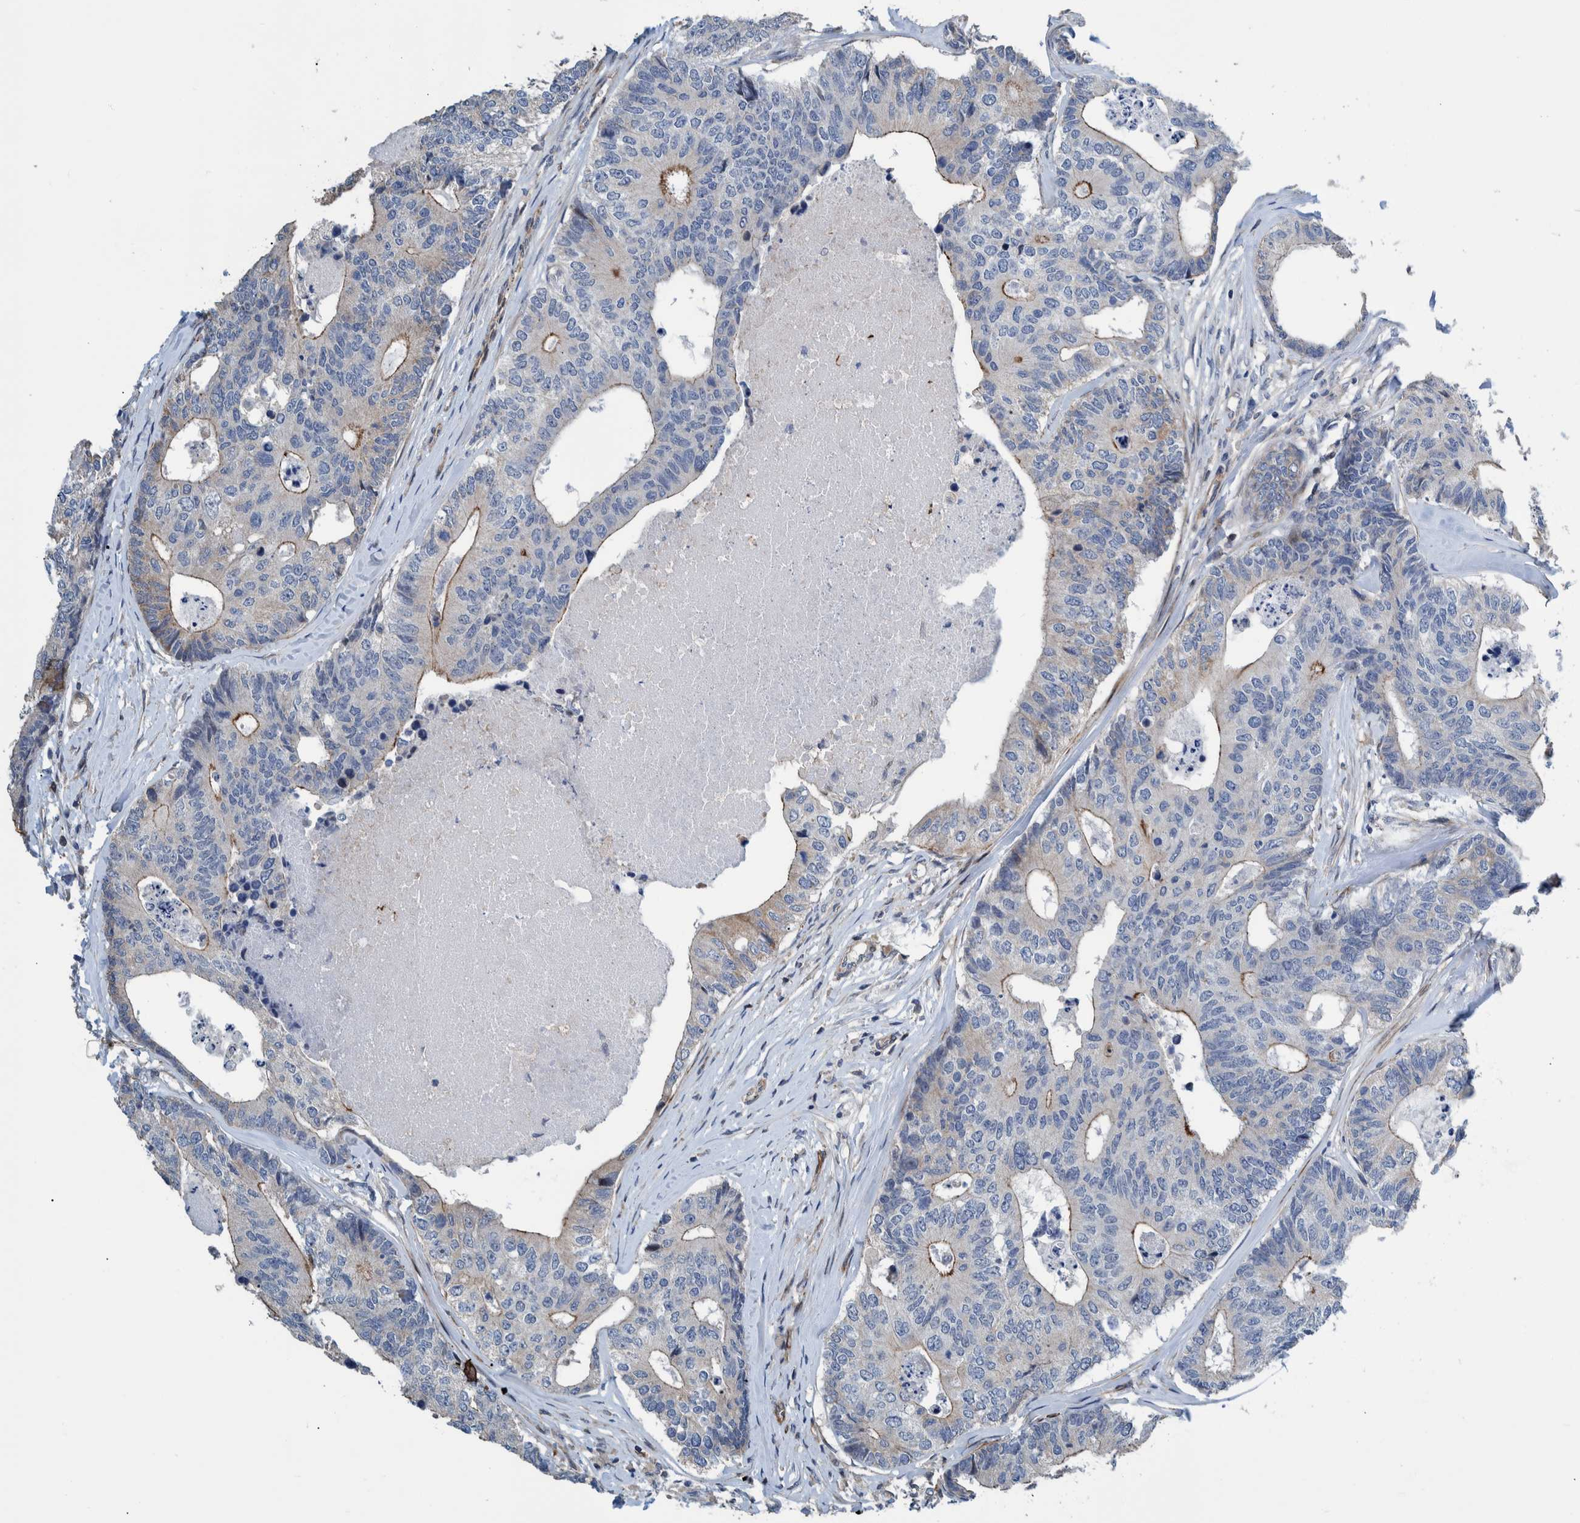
{"staining": {"intensity": "weak", "quantity": "<25%", "location": "cytoplasmic/membranous"}, "tissue": "colorectal cancer", "cell_type": "Tumor cells", "image_type": "cancer", "snomed": [{"axis": "morphology", "description": "Adenocarcinoma, NOS"}, {"axis": "topography", "description": "Colon"}], "caption": "This is a micrograph of immunohistochemistry (IHC) staining of colorectal cancer (adenocarcinoma), which shows no expression in tumor cells. (DAB (3,3'-diaminobenzidine) immunohistochemistry with hematoxylin counter stain).", "gene": "MKS1", "patient": {"sex": "female", "age": 67}}